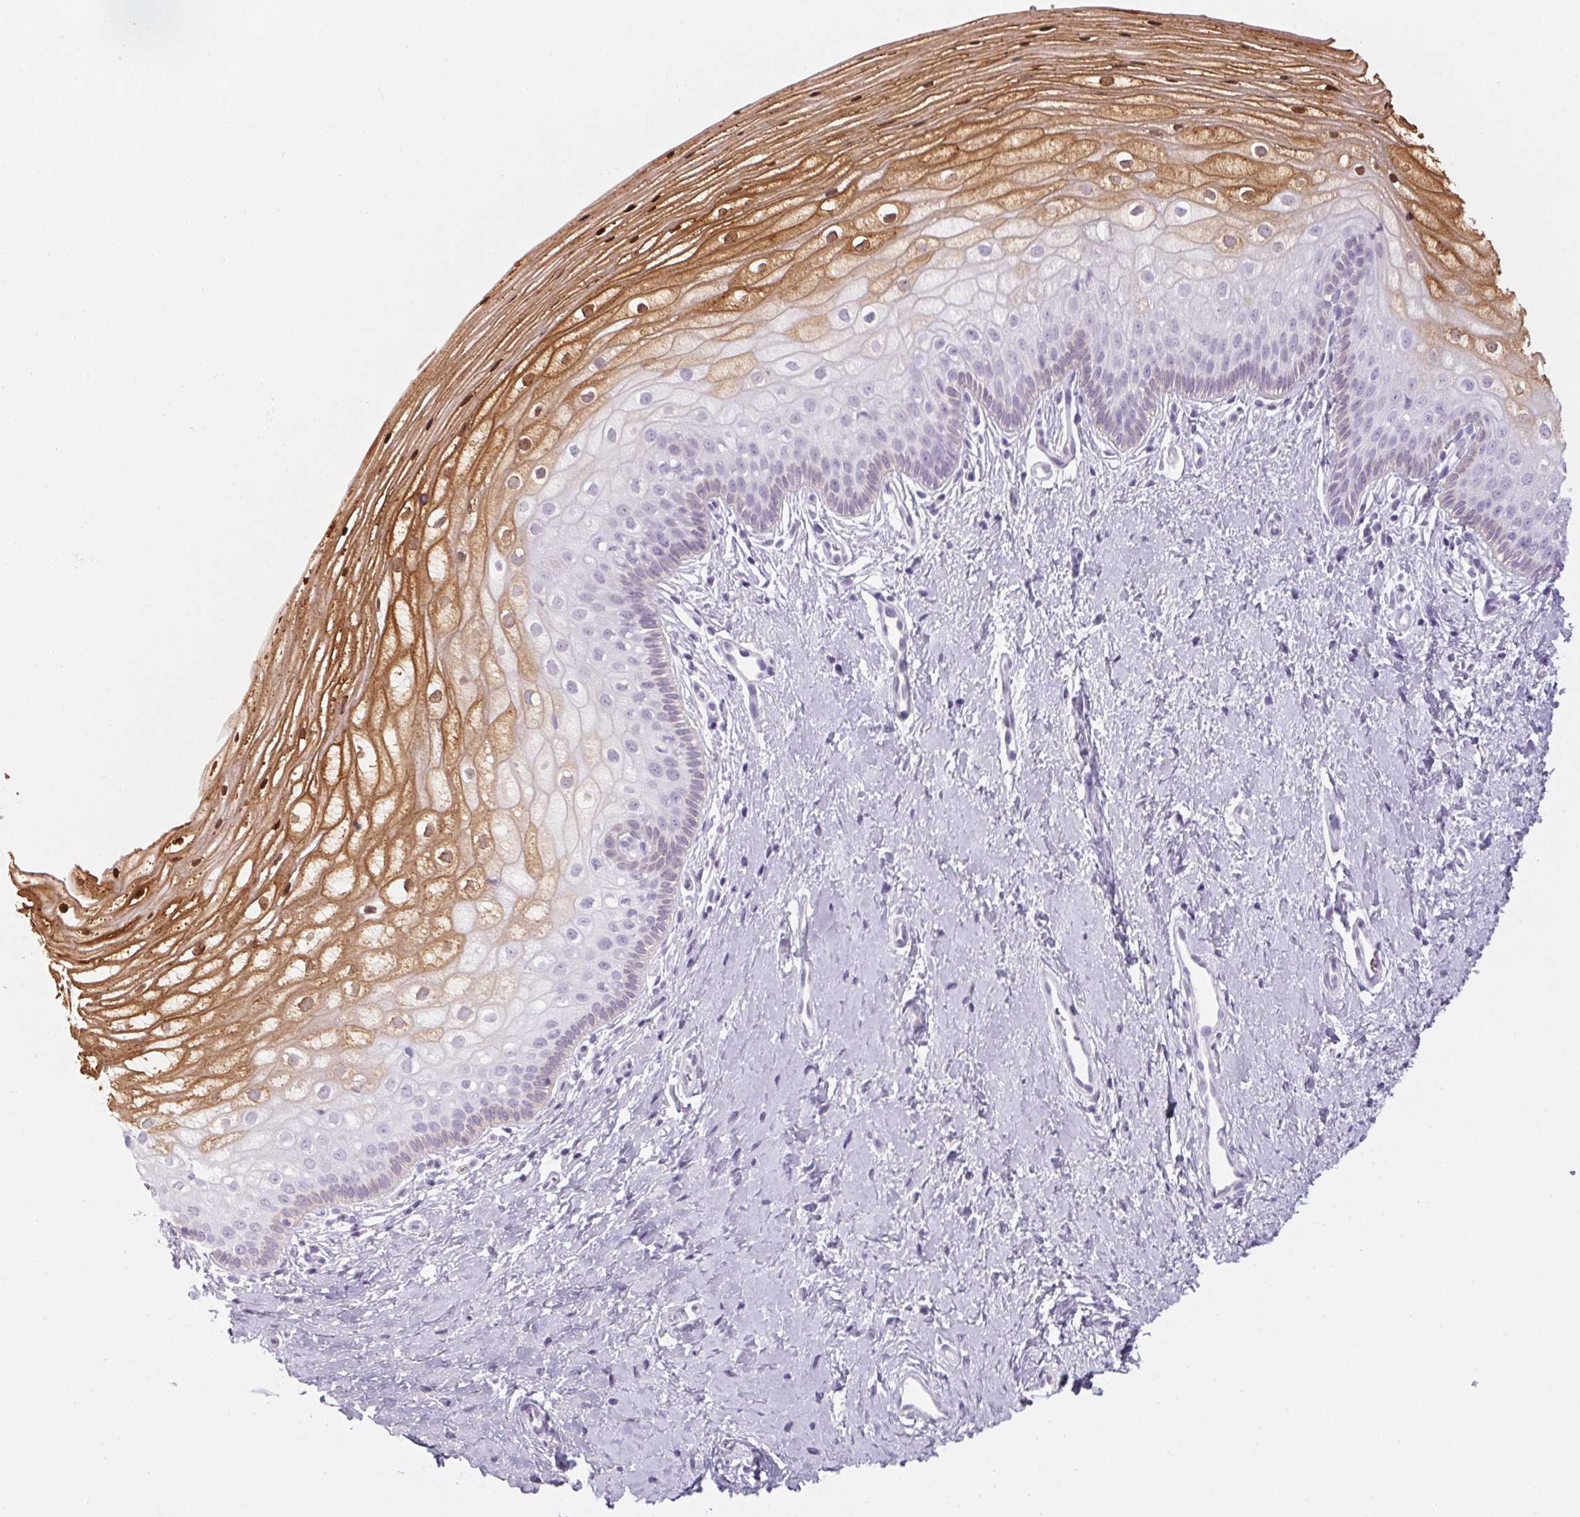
{"staining": {"intensity": "moderate", "quantity": "<25%", "location": "cytoplasmic/membranous,nuclear"}, "tissue": "vagina", "cell_type": "Squamous epithelial cells", "image_type": "normal", "snomed": [{"axis": "morphology", "description": "Normal tissue, NOS"}, {"axis": "topography", "description": "Vagina"}], "caption": "Immunohistochemical staining of benign human vagina demonstrates <25% levels of moderate cytoplasmic/membranous,nuclear protein staining in about <25% of squamous epithelial cells. (DAB IHC with brightfield microscopy, high magnification).", "gene": "RPTN", "patient": {"sex": "female", "age": 39}}